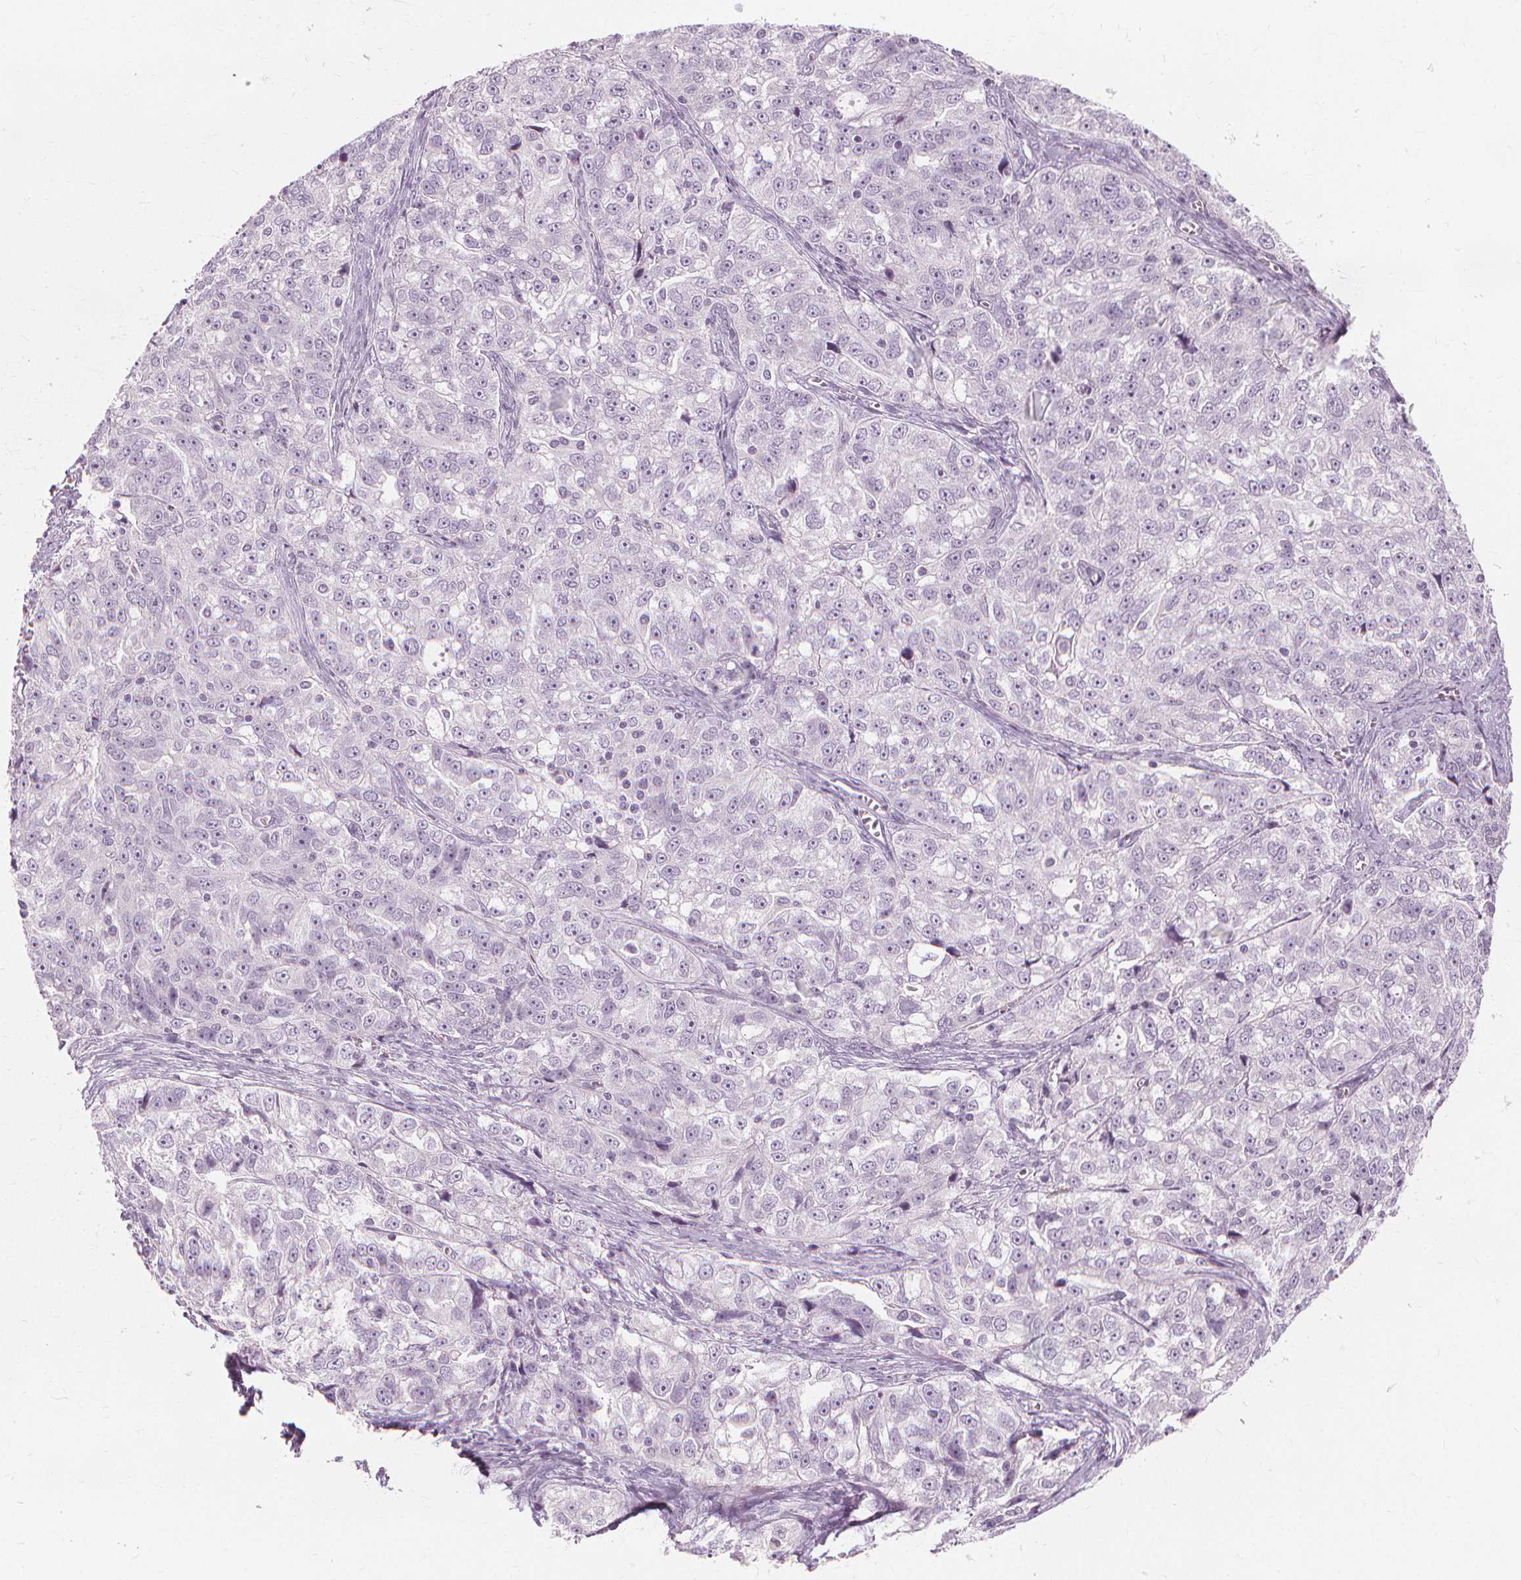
{"staining": {"intensity": "negative", "quantity": "none", "location": "none"}, "tissue": "ovarian cancer", "cell_type": "Tumor cells", "image_type": "cancer", "snomed": [{"axis": "morphology", "description": "Cystadenocarcinoma, serous, NOS"}, {"axis": "topography", "description": "Ovary"}], "caption": "This is an immunohistochemistry micrograph of ovarian cancer. There is no expression in tumor cells.", "gene": "MUC12", "patient": {"sex": "female", "age": 51}}